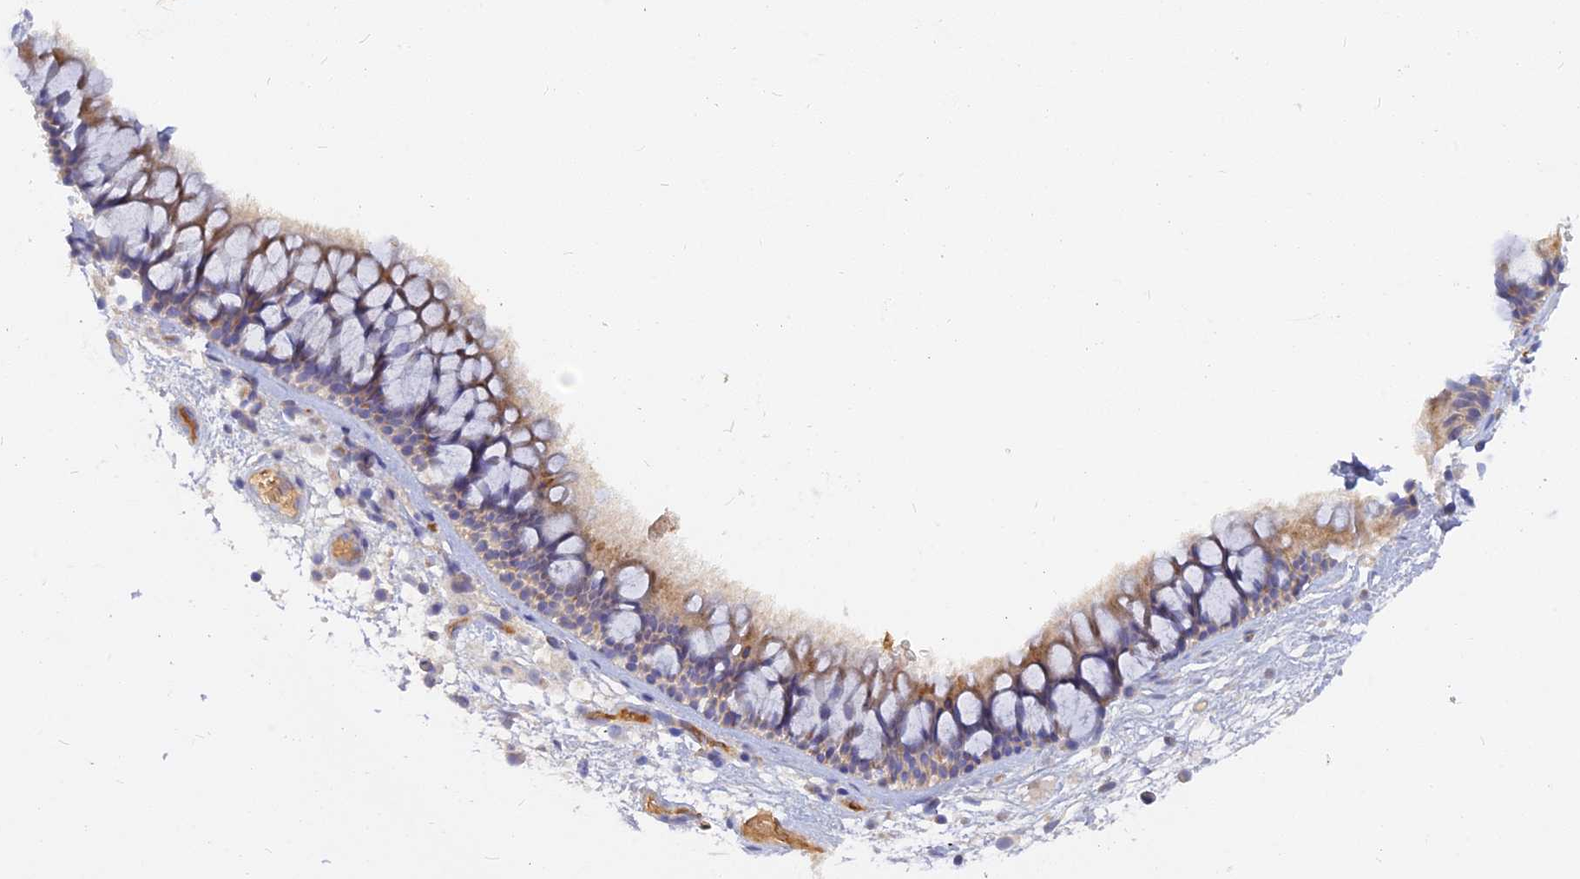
{"staining": {"intensity": "weak", "quantity": "25%-75%", "location": "cytoplasmic/membranous"}, "tissue": "nasopharynx", "cell_type": "Respiratory epithelial cells", "image_type": "normal", "snomed": [{"axis": "morphology", "description": "Normal tissue, NOS"}, {"axis": "morphology", "description": "Inflammation, NOS"}, {"axis": "morphology", "description": "Malignant melanoma, Metastatic site"}, {"axis": "topography", "description": "Nasopharynx"}], "caption": "DAB immunohistochemical staining of benign human nasopharynx shows weak cytoplasmic/membranous protein expression in approximately 25%-75% of respiratory epithelial cells.", "gene": "CACNA1B", "patient": {"sex": "male", "age": 70}}